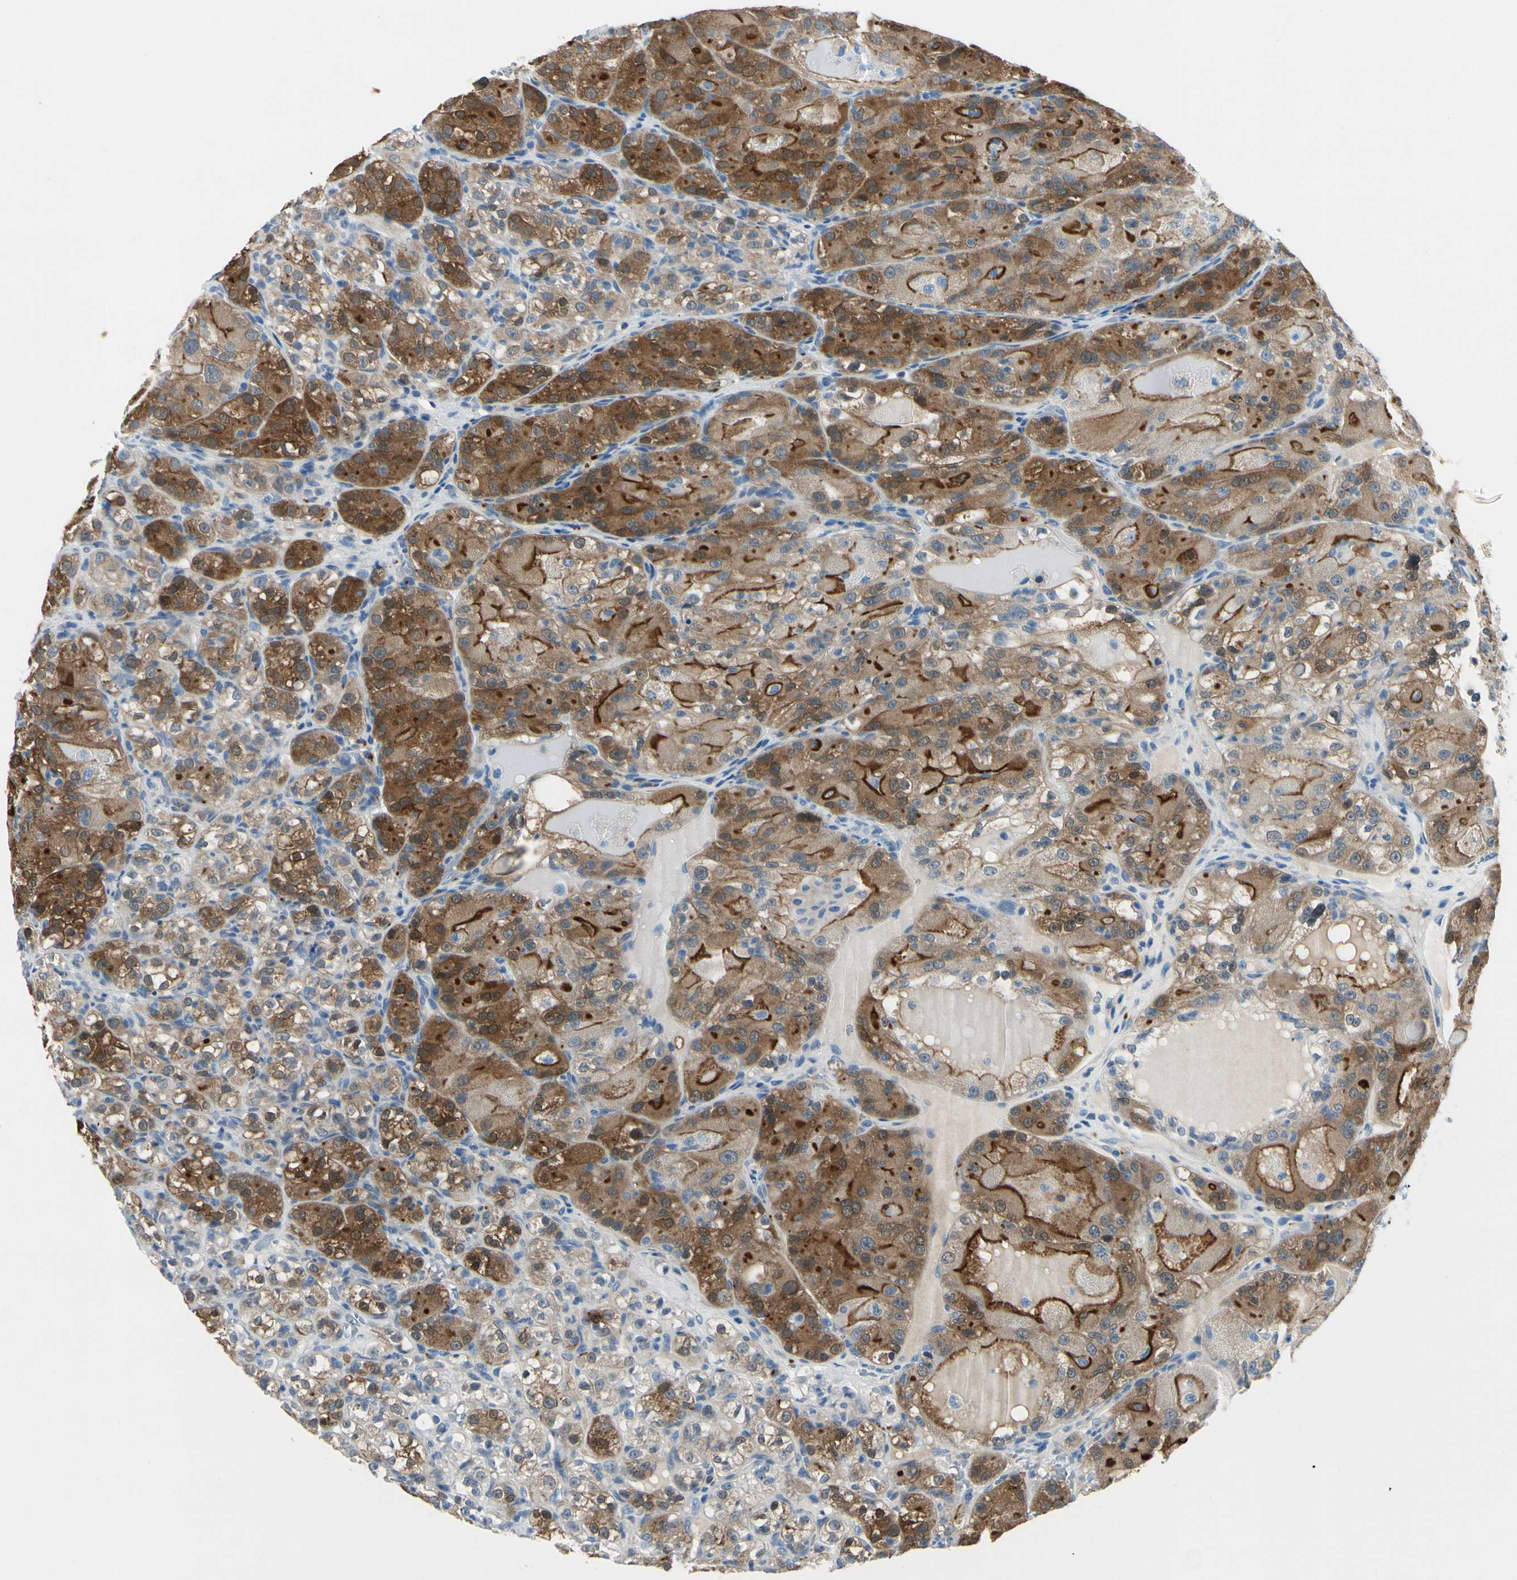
{"staining": {"intensity": "moderate", "quantity": ">75%", "location": "cytoplasmic/membranous"}, "tissue": "renal cancer", "cell_type": "Tumor cells", "image_type": "cancer", "snomed": [{"axis": "morphology", "description": "Normal tissue, NOS"}, {"axis": "morphology", "description": "Adenocarcinoma, NOS"}, {"axis": "topography", "description": "Kidney"}], "caption": "Human renal cancer stained with a protein marker shows moderate staining in tumor cells.", "gene": "PEBP1", "patient": {"sex": "male", "age": 61}}